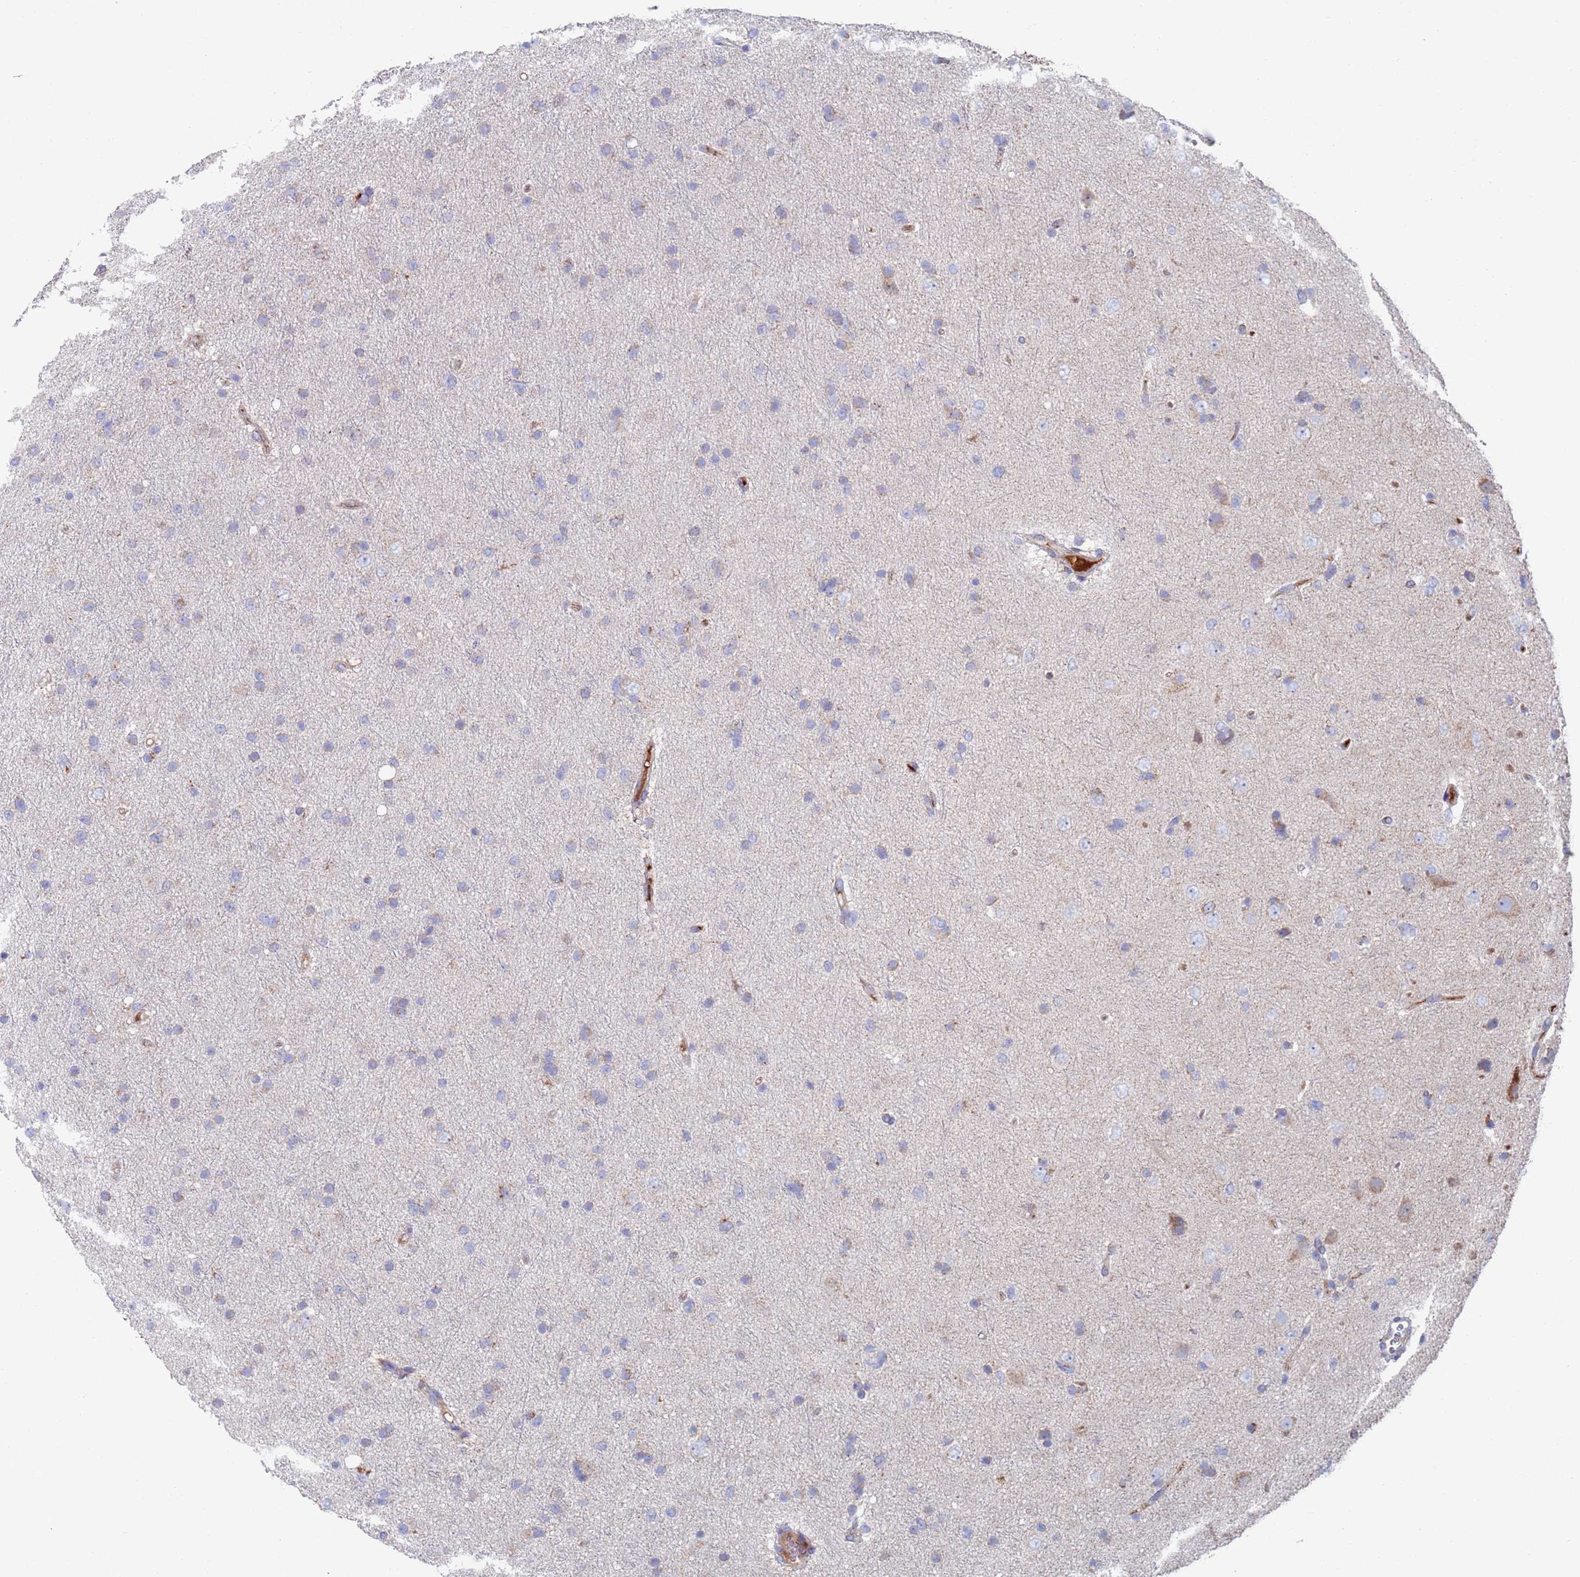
{"staining": {"intensity": "weak", "quantity": "<25%", "location": "cytoplasmic/membranous"}, "tissue": "glioma", "cell_type": "Tumor cells", "image_type": "cancer", "snomed": [{"axis": "morphology", "description": "Glioma, malignant, Low grade"}, {"axis": "topography", "description": "Cerebral cortex"}], "caption": "DAB immunohistochemical staining of malignant low-grade glioma demonstrates no significant expression in tumor cells.", "gene": "MRPL22", "patient": {"sex": "female", "age": 39}}